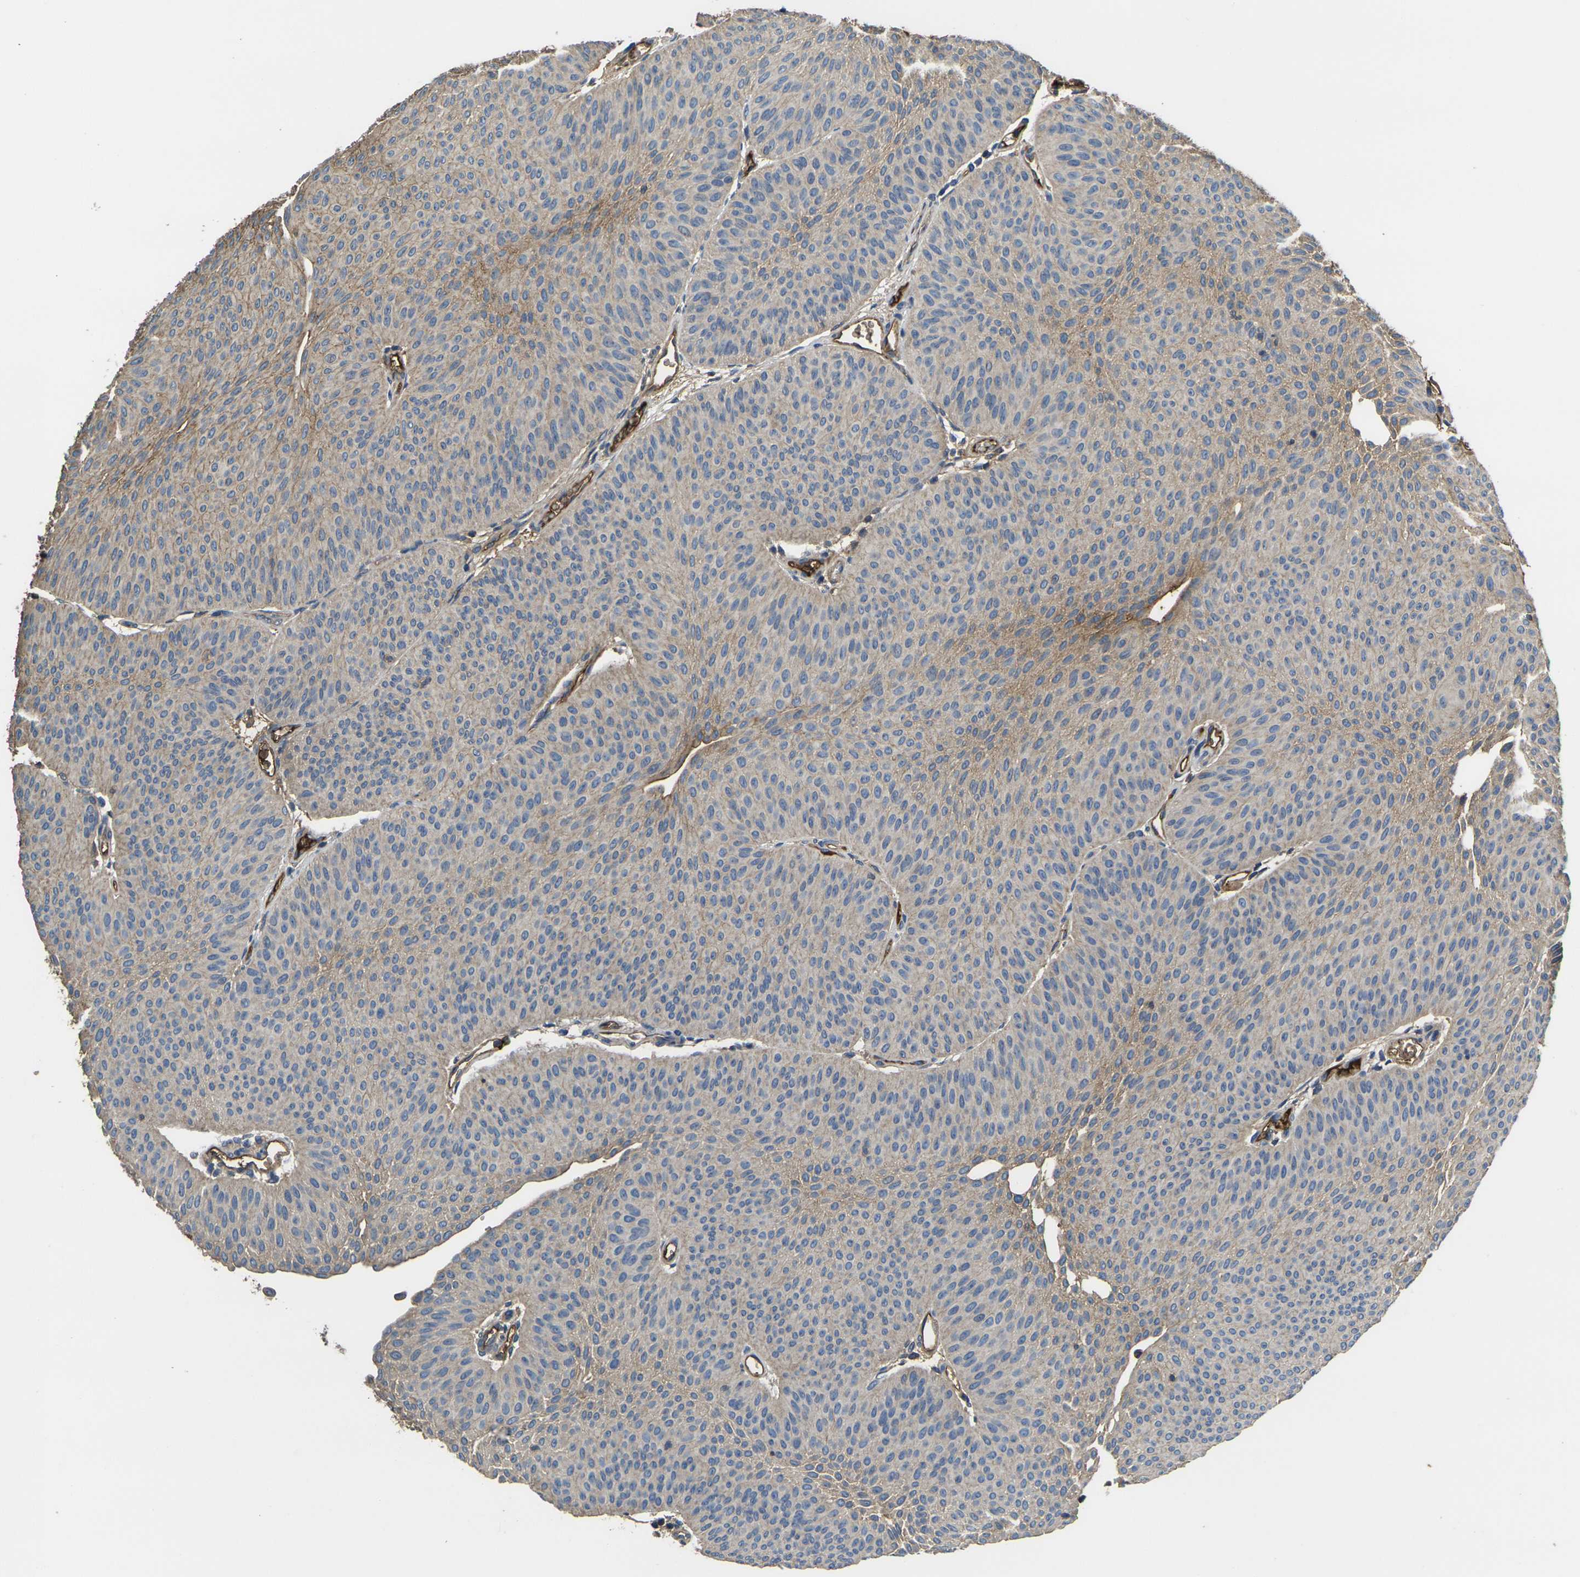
{"staining": {"intensity": "weak", "quantity": "25%-75%", "location": "cytoplasmic/membranous"}, "tissue": "urothelial cancer", "cell_type": "Tumor cells", "image_type": "cancer", "snomed": [{"axis": "morphology", "description": "Urothelial carcinoma, Low grade"}, {"axis": "topography", "description": "Urinary bladder"}], "caption": "Immunohistochemistry (IHC) image of urothelial carcinoma (low-grade) stained for a protein (brown), which reveals low levels of weak cytoplasmic/membranous staining in about 25%-75% of tumor cells.", "gene": "HSPG2", "patient": {"sex": "female", "age": 60}}